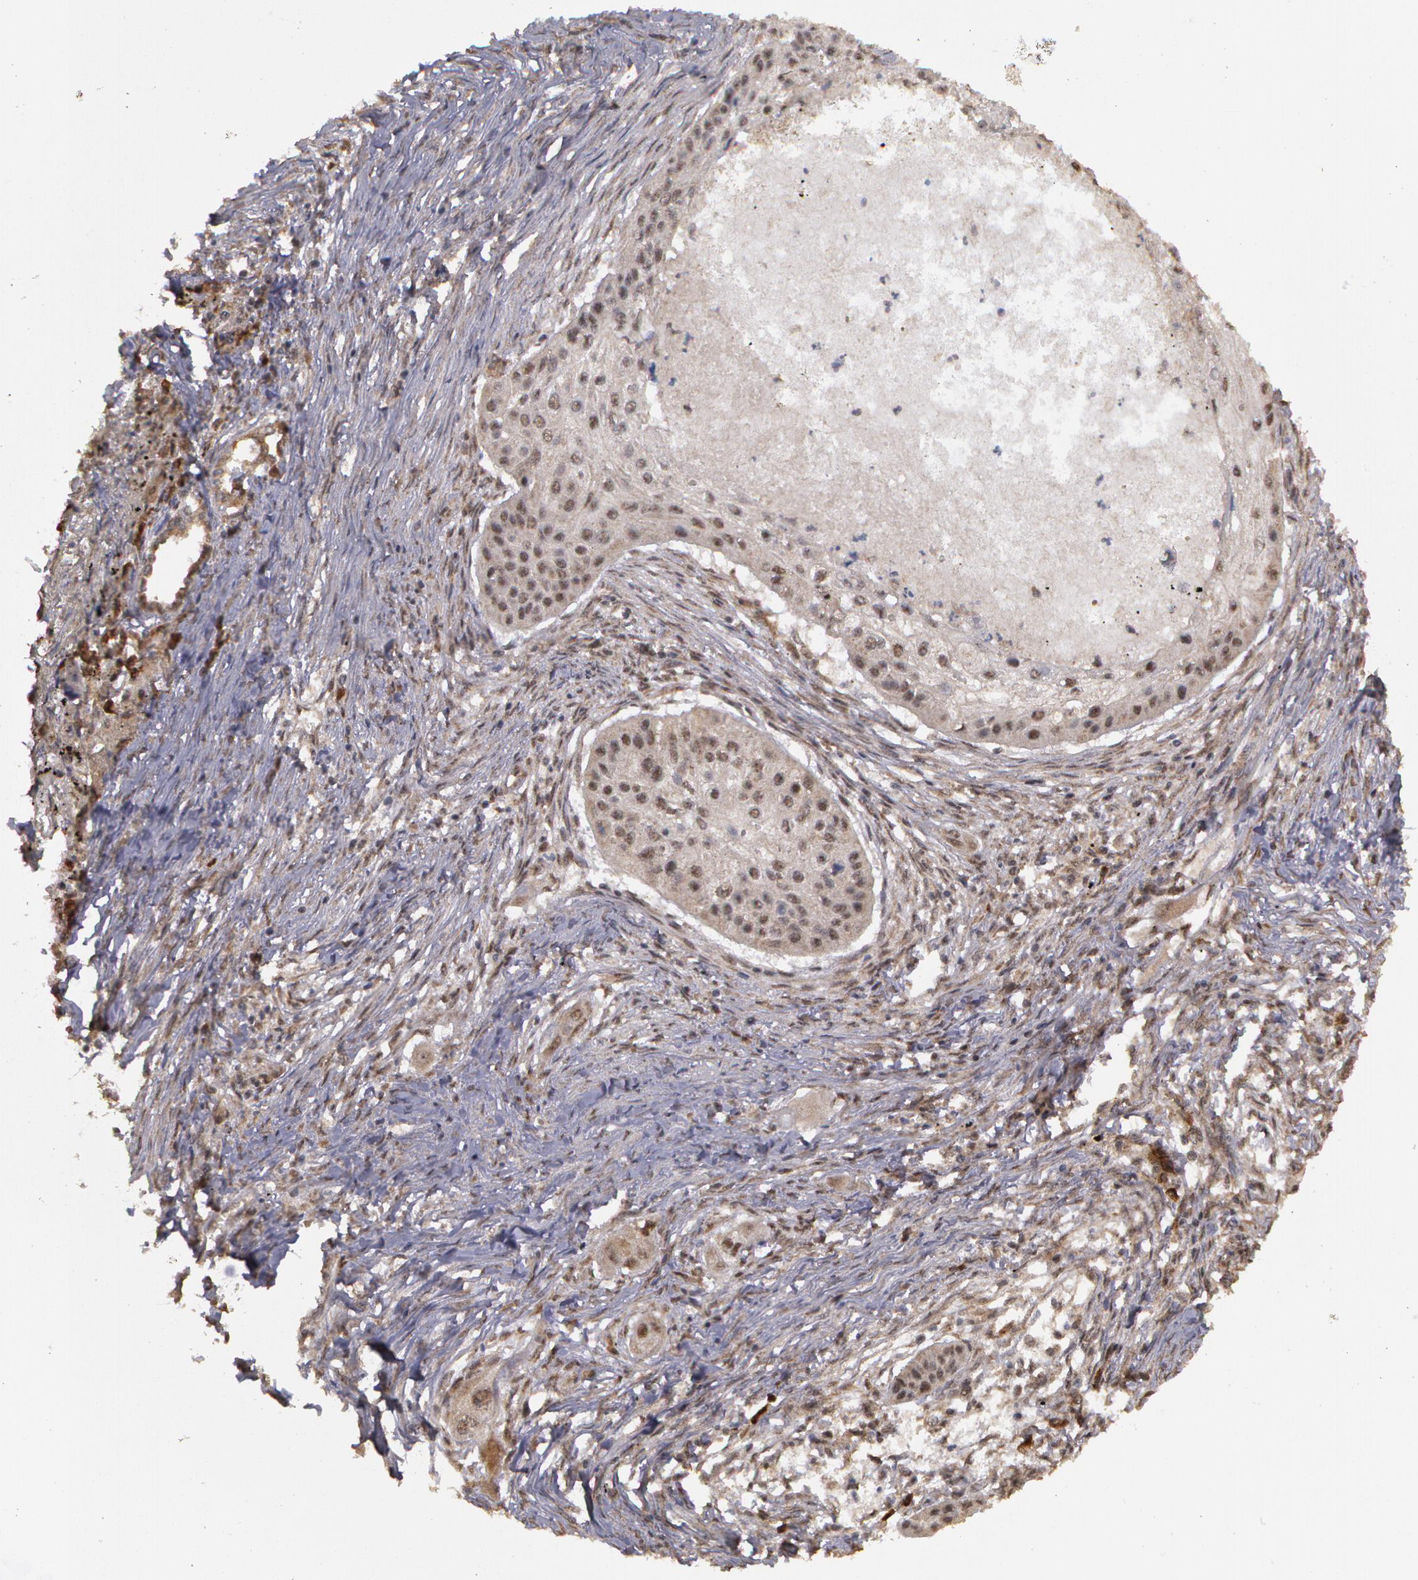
{"staining": {"intensity": "moderate", "quantity": "25%-75%", "location": "cytoplasmic/membranous,nuclear"}, "tissue": "lung cancer", "cell_type": "Tumor cells", "image_type": "cancer", "snomed": [{"axis": "morphology", "description": "Squamous cell carcinoma, NOS"}, {"axis": "topography", "description": "Lung"}], "caption": "The image reveals a brown stain indicating the presence of a protein in the cytoplasmic/membranous and nuclear of tumor cells in lung cancer (squamous cell carcinoma).", "gene": "GLIS1", "patient": {"sex": "male", "age": 71}}